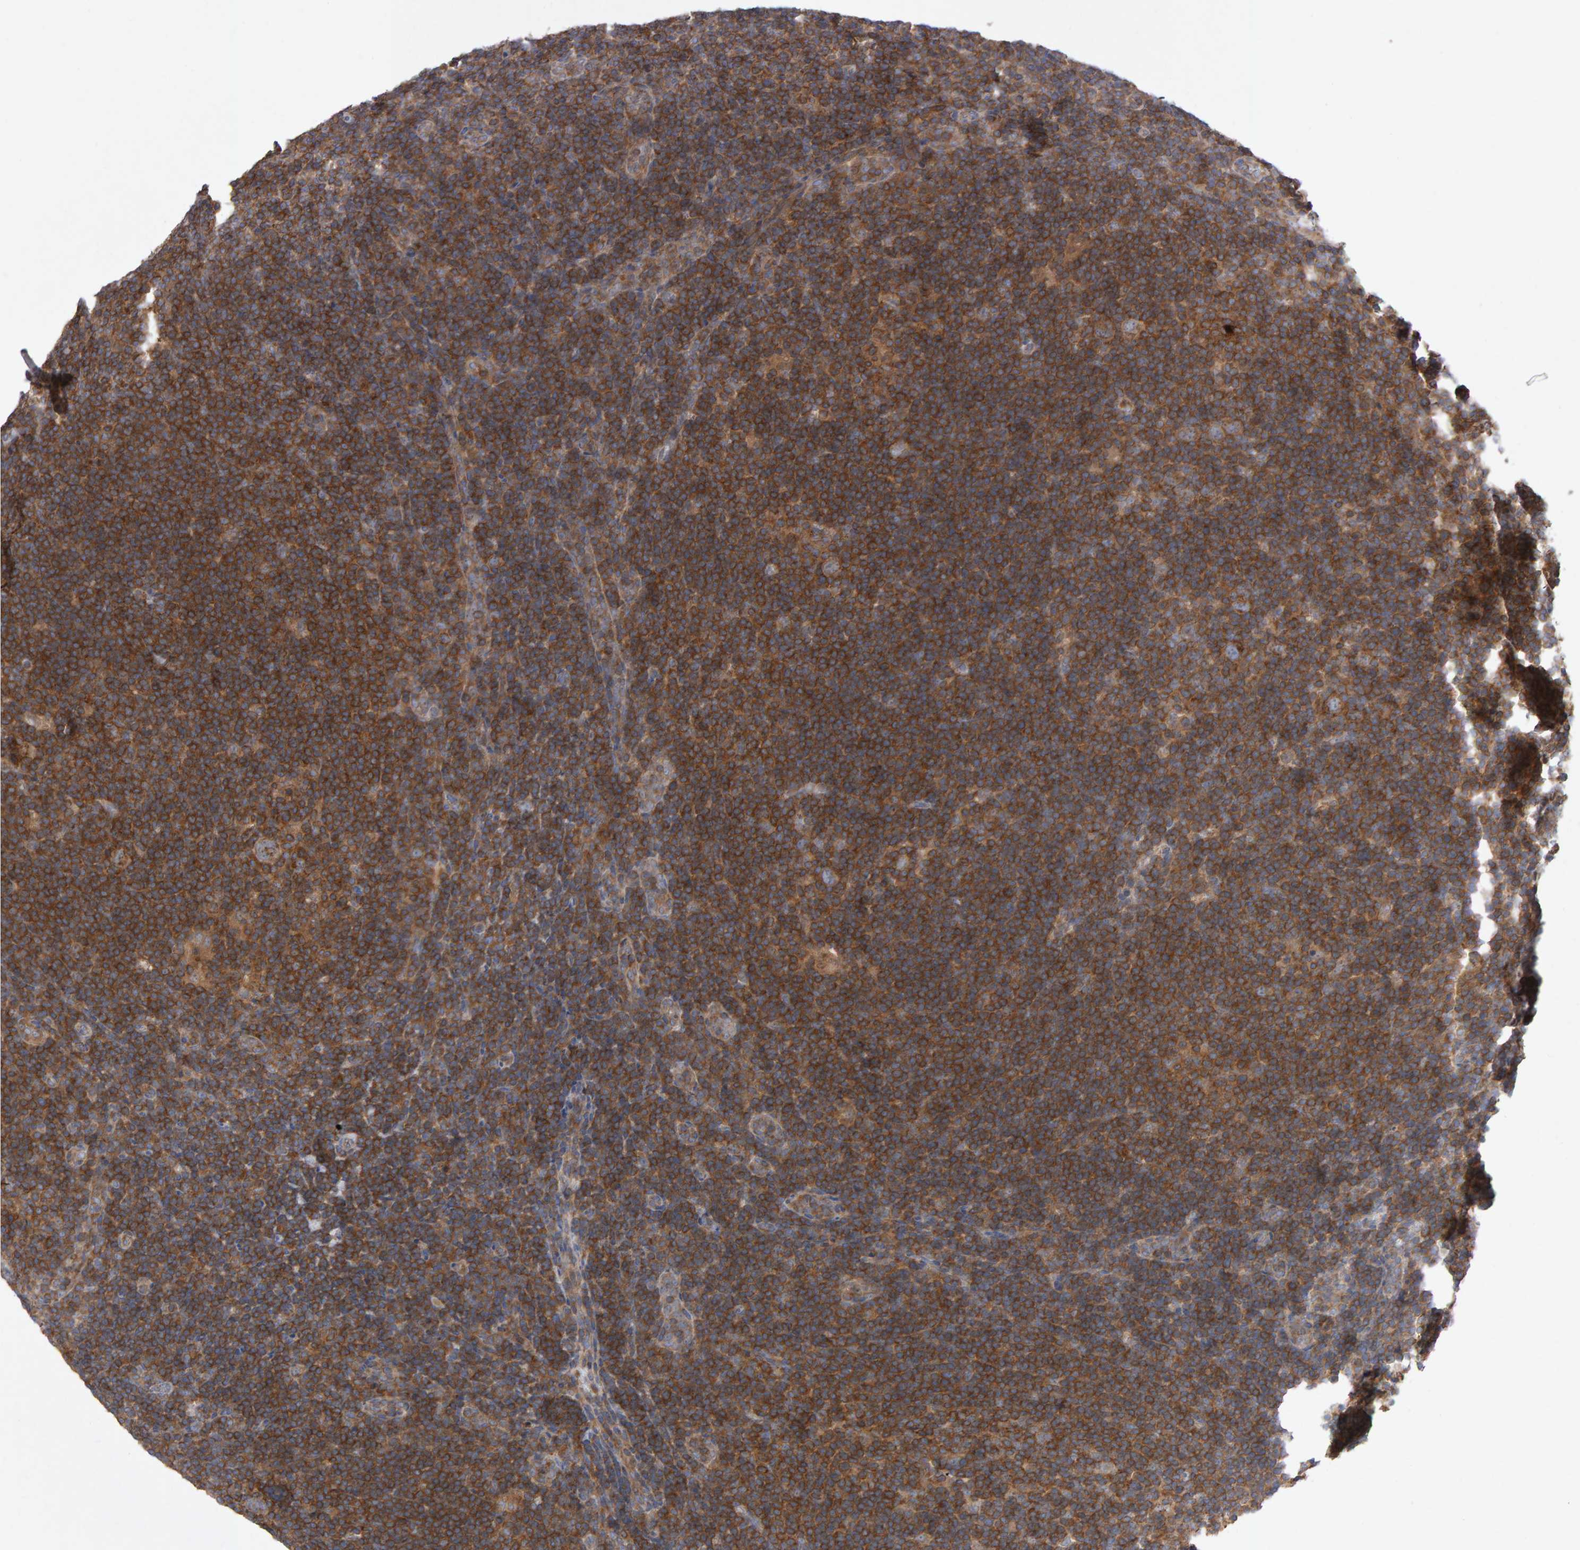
{"staining": {"intensity": "weak", "quantity": ">75%", "location": "cytoplasmic/membranous"}, "tissue": "lymphoma", "cell_type": "Tumor cells", "image_type": "cancer", "snomed": [{"axis": "morphology", "description": "Hodgkin's disease, NOS"}, {"axis": "topography", "description": "Lymph node"}], "caption": "Immunohistochemistry photomicrograph of neoplastic tissue: human lymphoma stained using IHC demonstrates low levels of weak protein expression localized specifically in the cytoplasmic/membranous of tumor cells, appearing as a cytoplasmic/membranous brown color.", "gene": "PGS1", "patient": {"sex": "female", "age": 57}}